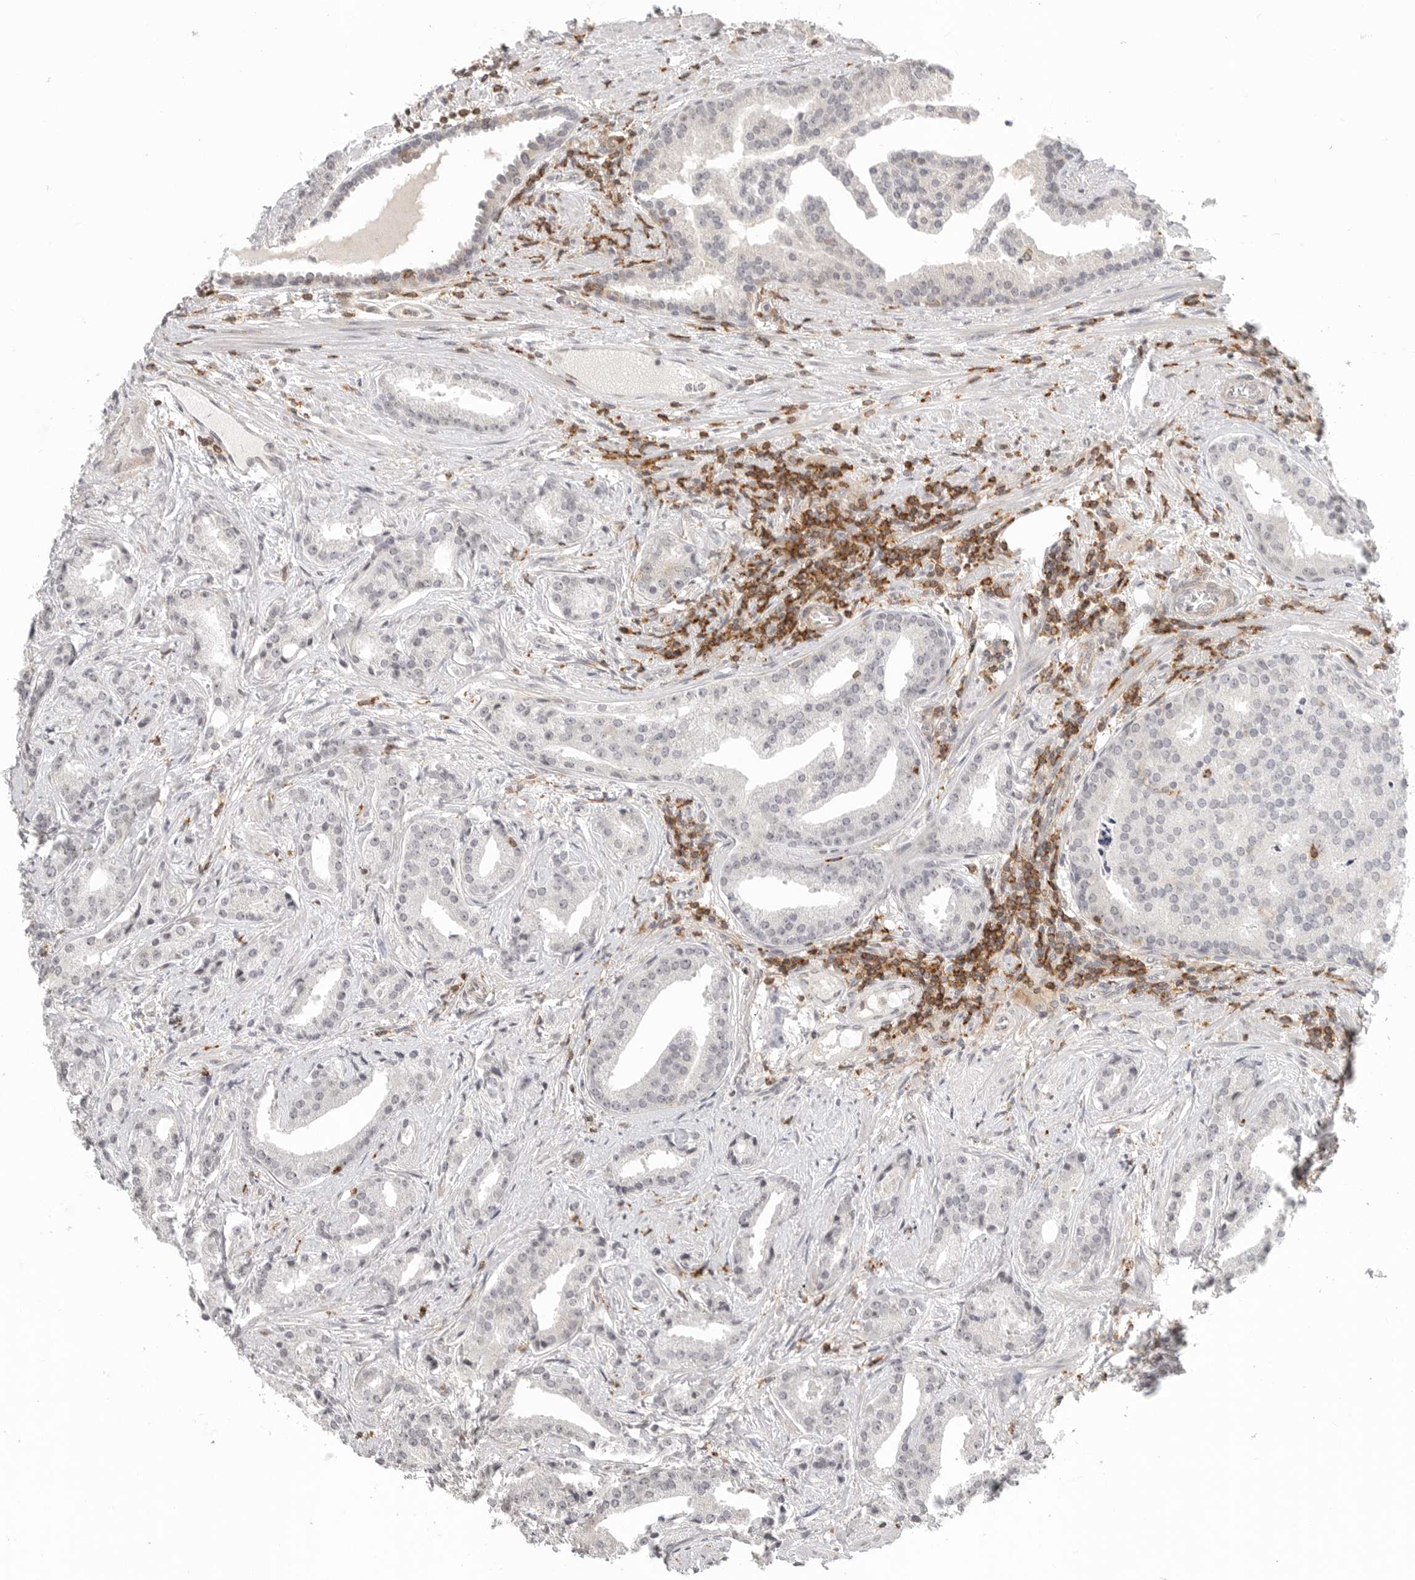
{"staining": {"intensity": "negative", "quantity": "none", "location": "none"}, "tissue": "prostate cancer", "cell_type": "Tumor cells", "image_type": "cancer", "snomed": [{"axis": "morphology", "description": "Adenocarcinoma, Low grade"}, {"axis": "topography", "description": "Prostate"}], "caption": "Immunohistochemistry image of low-grade adenocarcinoma (prostate) stained for a protein (brown), which demonstrates no staining in tumor cells. (IHC, brightfield microscopy, high magnification).", "gene": "SH3KBP1", "patient": {"sex": "male", "age": 67}}